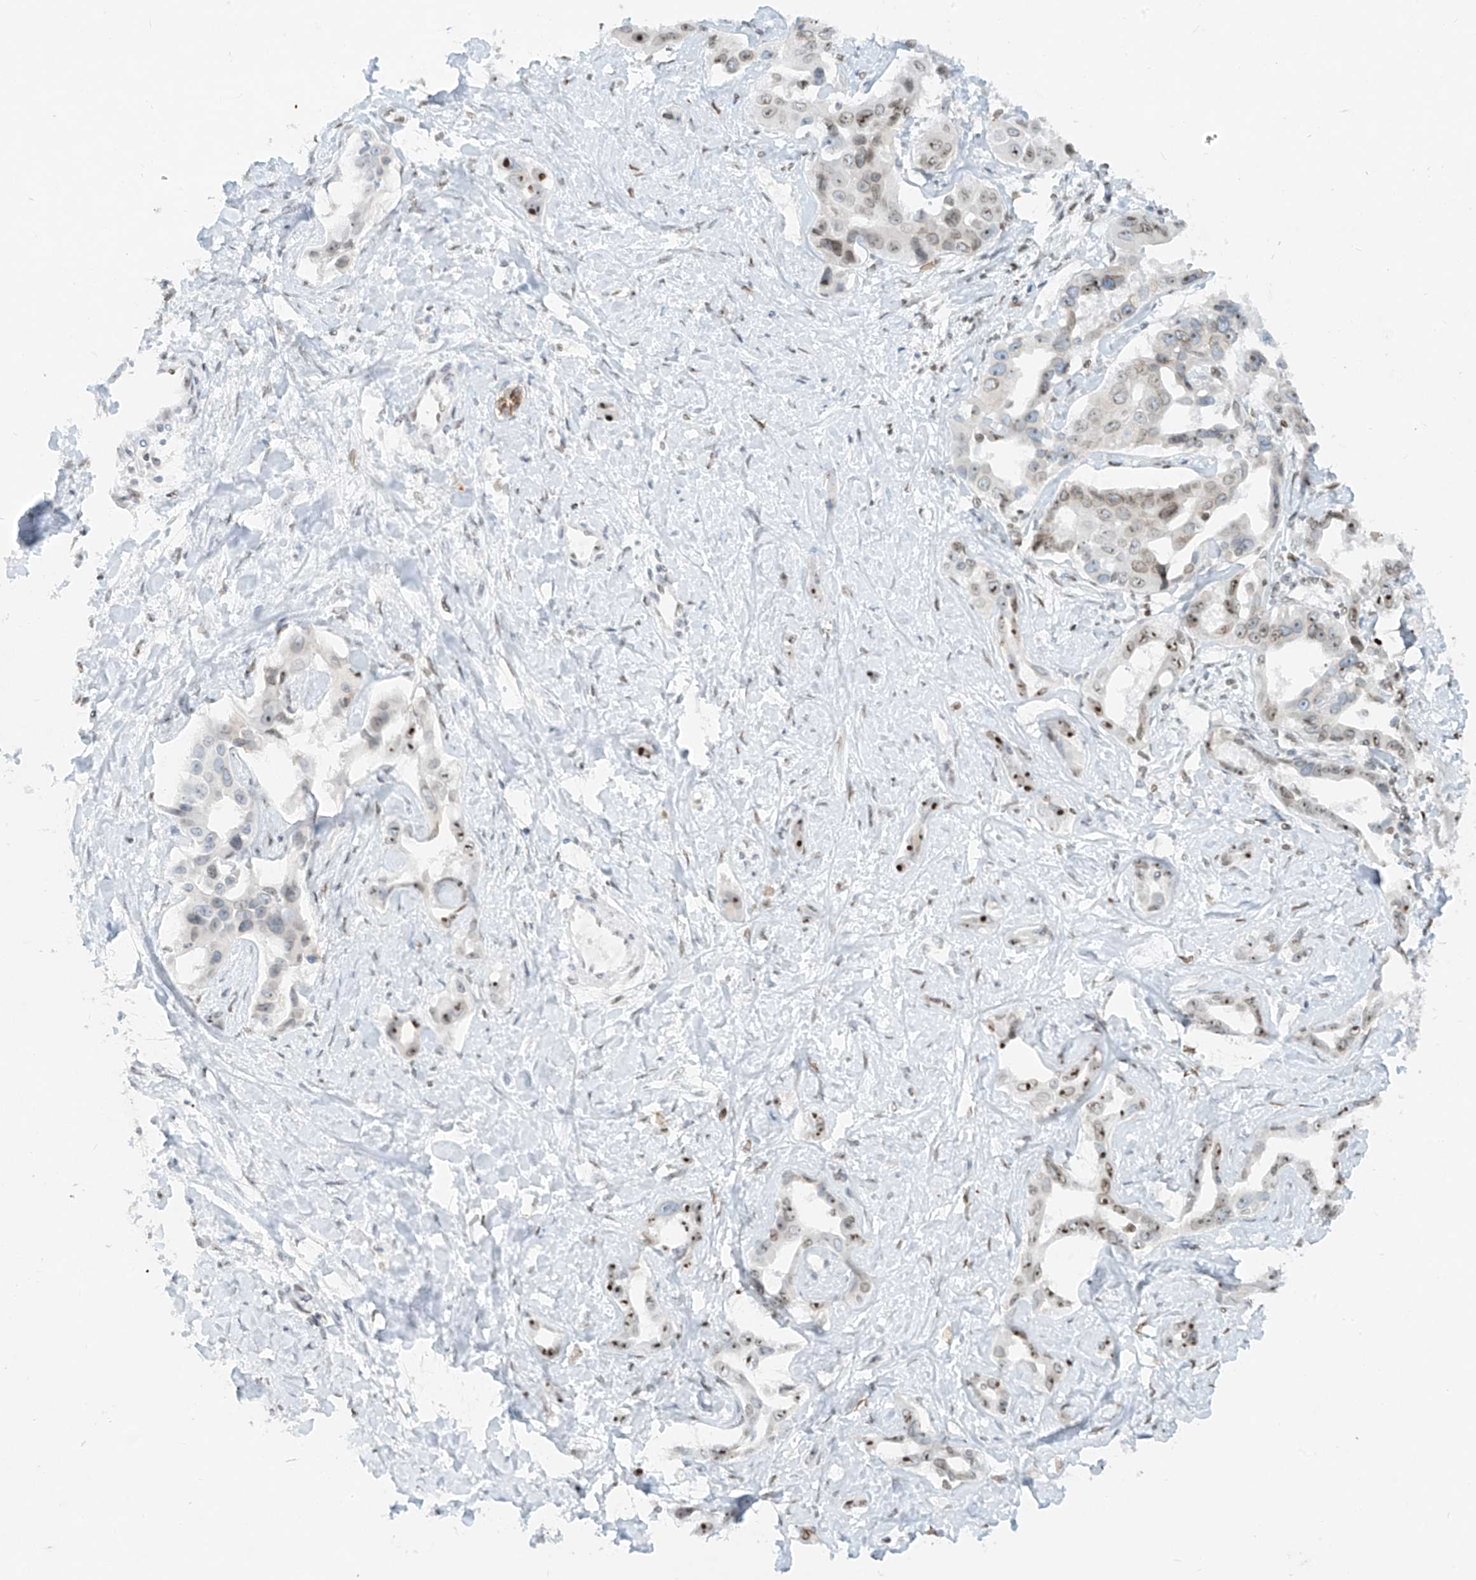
{"staining": {"intensity": "strong", "quantity": "25%-75%", "location": "cytoplasmic/membranous,nuclear"}, "tissue": "liver cancer", "cell_type": "Tumor cells", "image_type": "cancer", "snomed": [{"axis": "morphology", "description": "Cholangiocarcinoma"}, {"axis": "topography", "description": "Liver"}], "caption": "A brown stain labels strong cytoplasmic/membranous and nuclear expression of a protein in human liver cancer tumor cells. The protein is shown in brown color, while the nuclei are stained blue.", "gene": "SAMD15", "patient": {"sex": "male", "age": 59}}